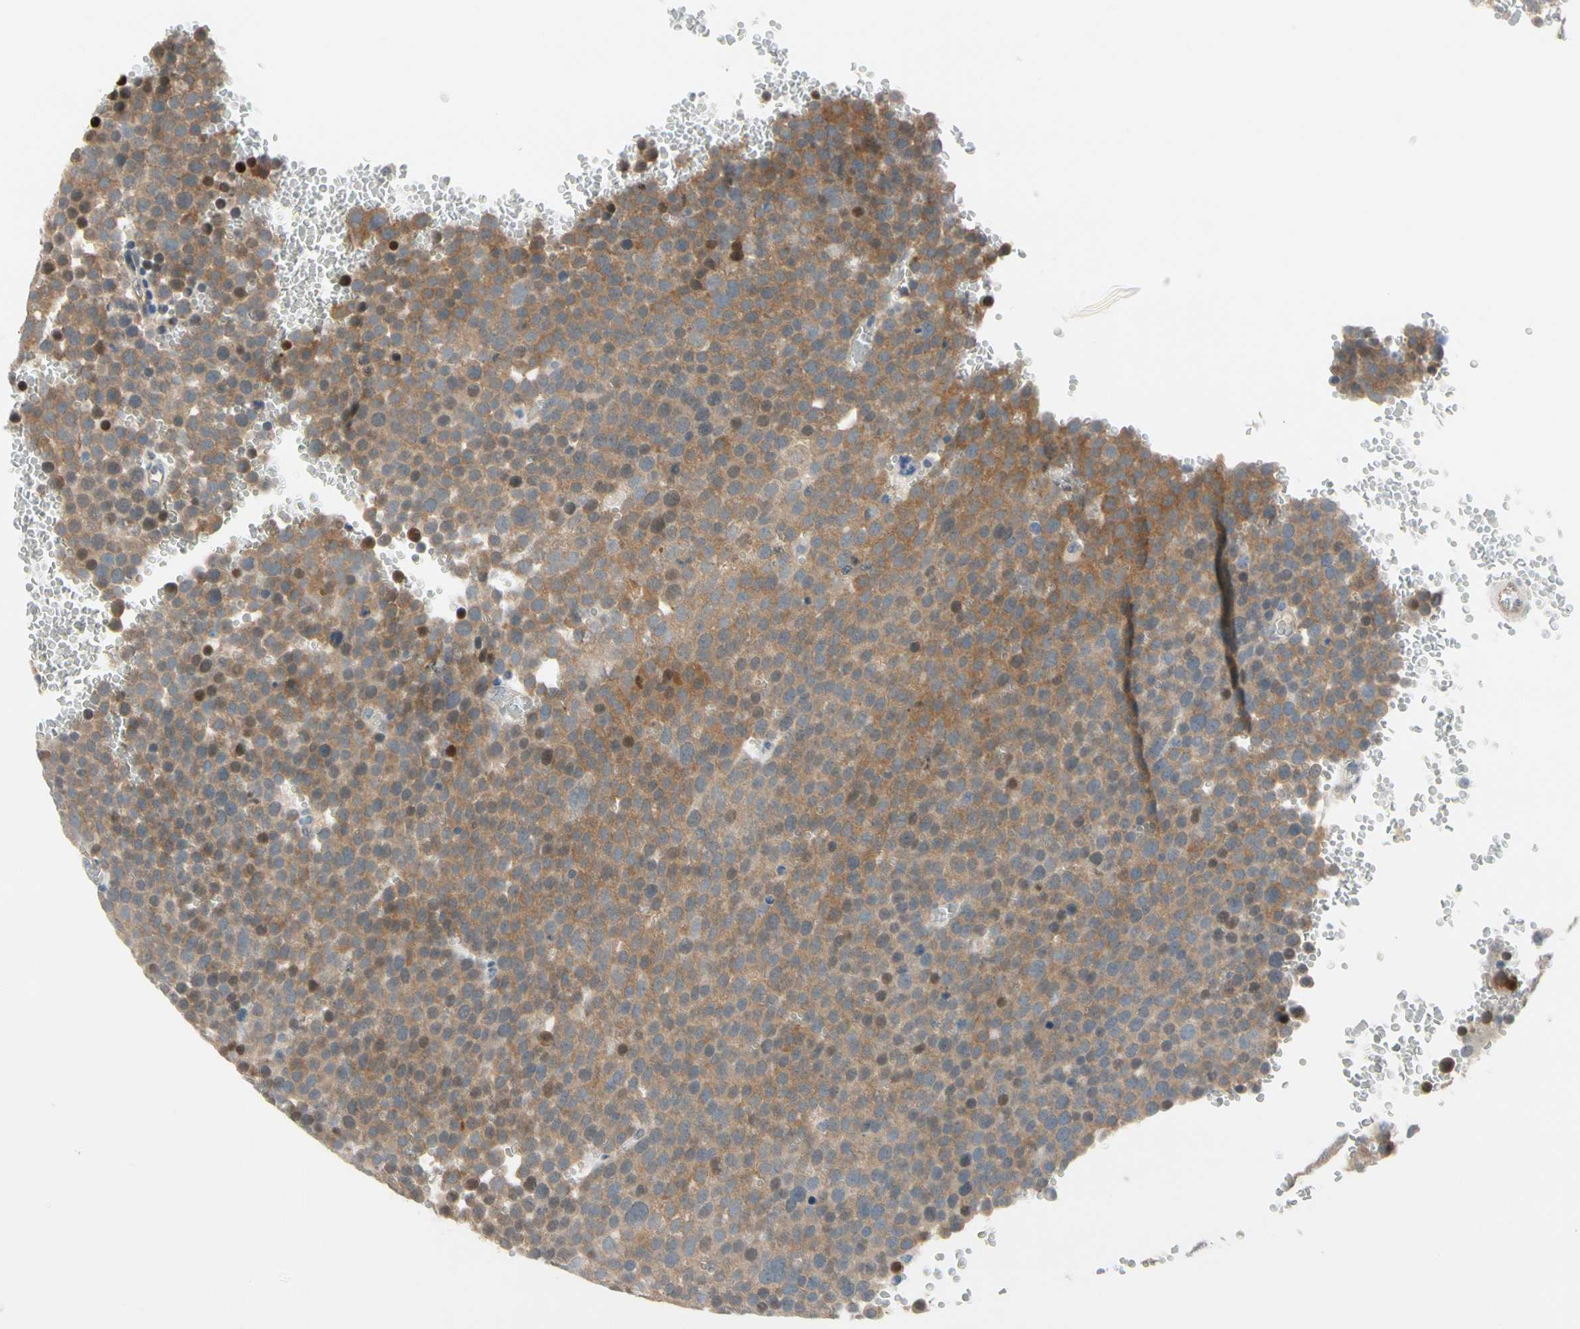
{"staining": {"intensity": "strong", "quantity": ">75%", "location": "cytoplasmic/membranous"}, "tissue": "testis cancer", "cell_type": "Tumor cells", "image_type": "cancer", "snomed": [{"axis": "morphology", "description": "Seminoma, NOS"}, {"axis": "topography", "description": "Testis"}], "caption": "Protein staining by immunohistochemistry exhibits strong cytoplasmic/membranous expression in approximately >75% of tumor cells in testis seminoma.", "gene": "CFAP36", "patient": {"sex": "male", "age": 71}}